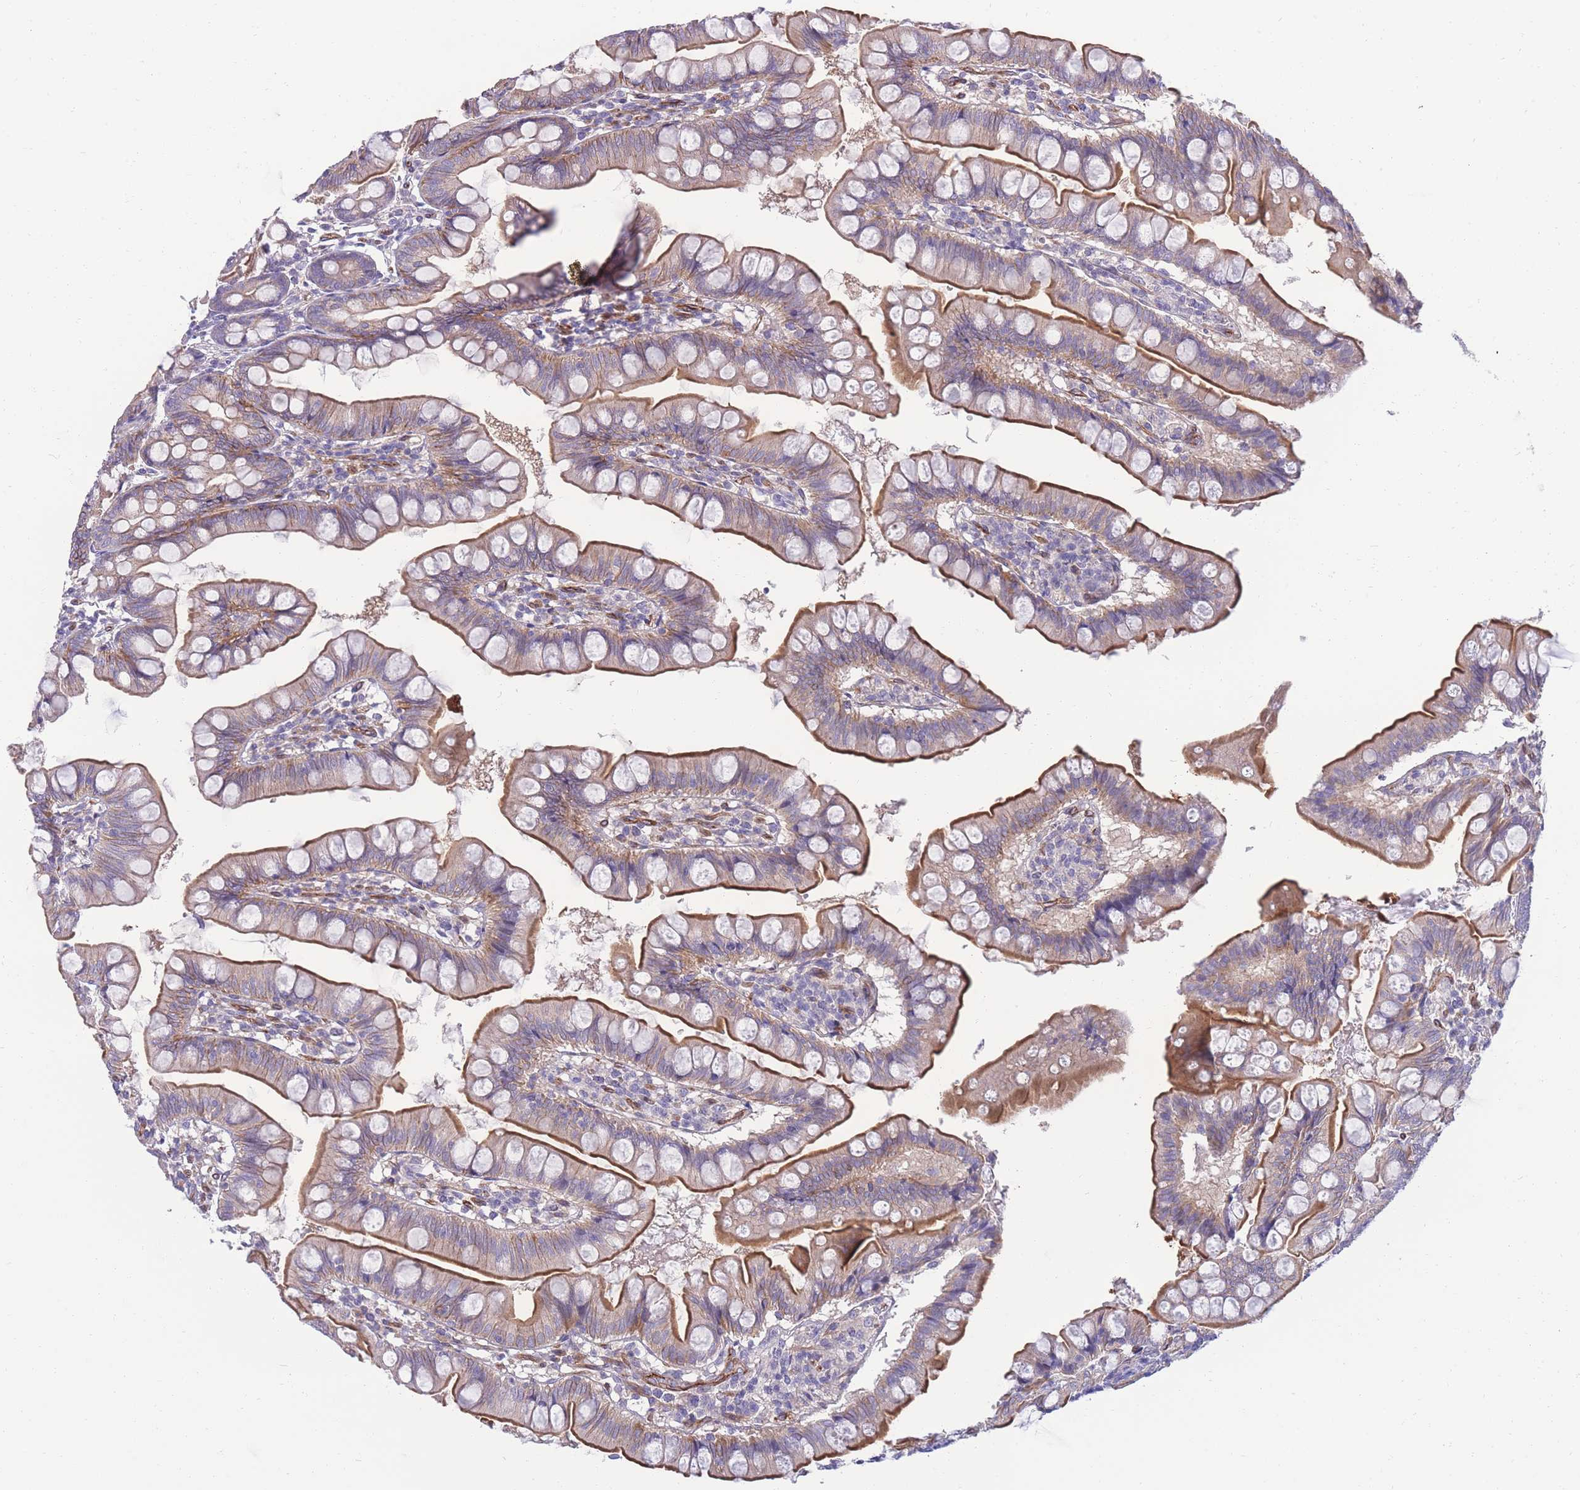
{"staining": {"intensity": "moderate", "quantity": ">75%", "location": "cytoplasmic/membranous"}, "tissue": "small intestine", "cell_type": "Glandular cells", "image_type": "normal", "snomed": [{"axis": "morphology", "description": "Normal tissue, NOS"}, {"axis": "topography", "description": "Small intestine"}], "caption": "A high-resolution image shows immunohistochemistry (IHC) staining of unremarkable small intestine, which reveals moderate cytoplasmic/membranous staining in about >75% of glandular cells.", "gene": "RGS11", "patient": {"sex": "male", "age": 7}}